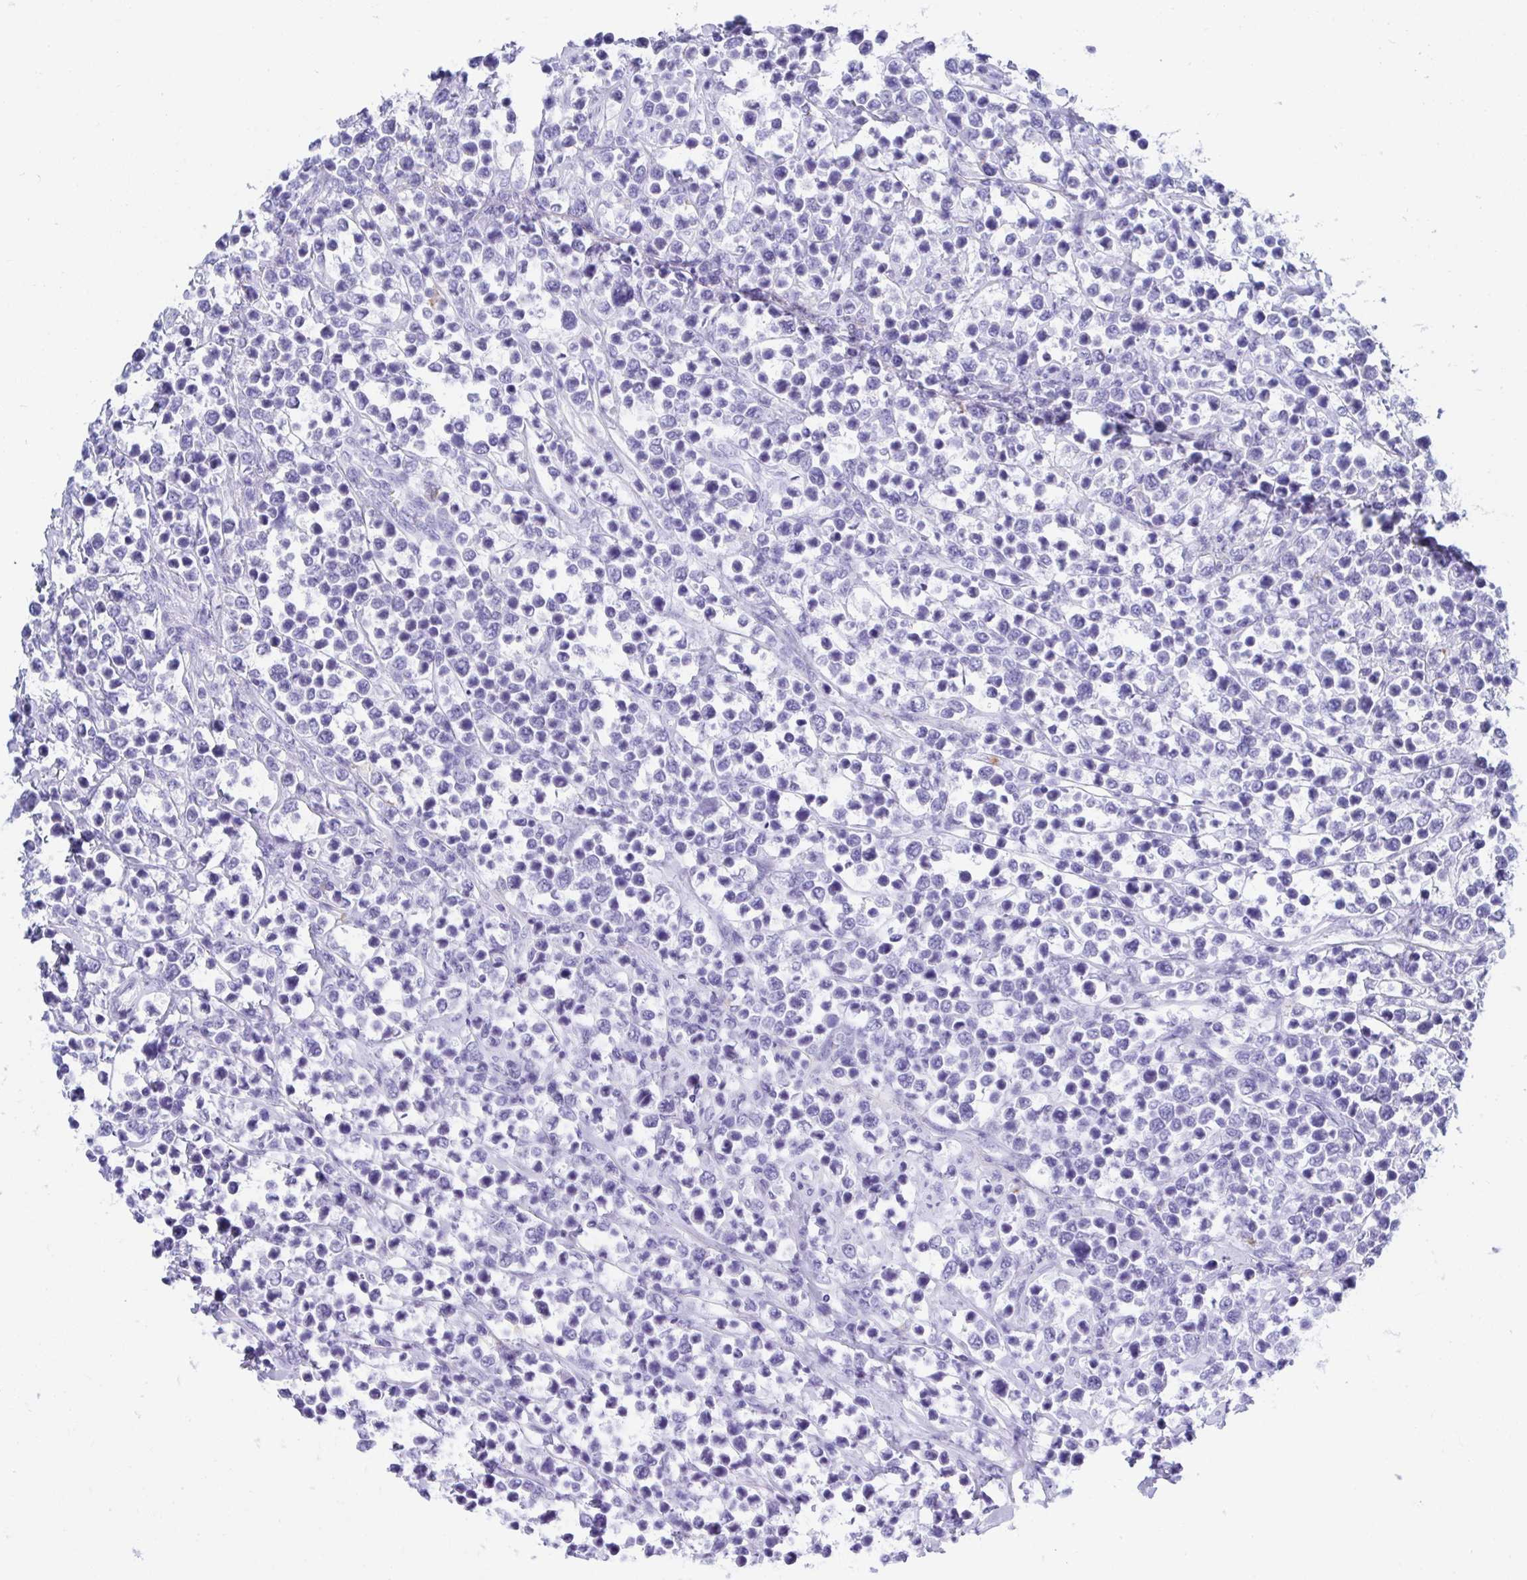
{"staining": {"intensity": "negative", "quantity": "none", "location": "none"}, "tissue": "lymphoma", "cell_type": "Tumor cells", "image_type": "cancer", "snomed": [{"axis": "morphology", "description": "Malignant lymphoma, non-Hodgkin's type, High grade"}, {"axis": "topography", "description": "Soft tissue"}], "caption": "Immunohistochemistry (IHC) micrograph of human high-grade malignant lymphoma, non-Hodgkin's type stained for a protein (brown), which reveals no expression in tumor cells.", "gene": "FRMD3", "patient": {"sex": "female", "age": 56}}